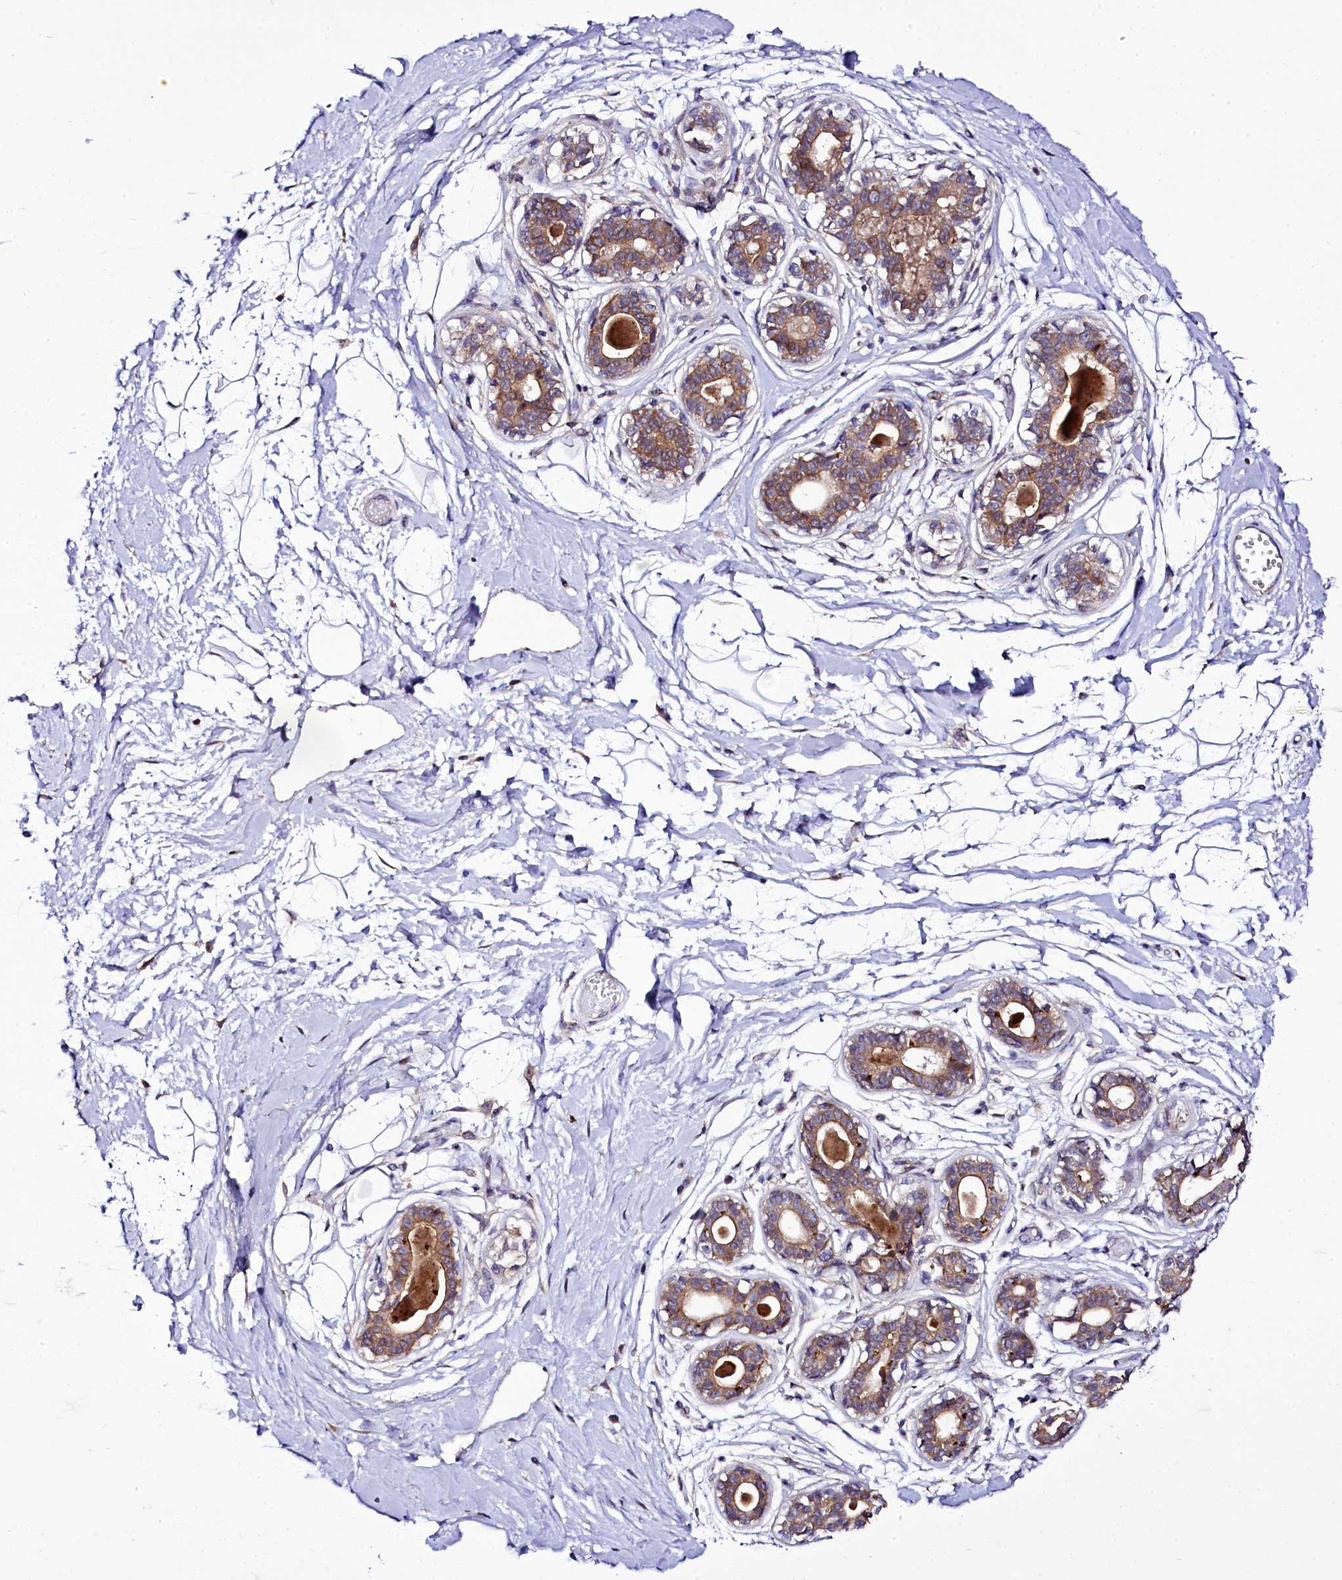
{"staining": {"intensity": "negative", "quantity": "none", "location": "none"}, "tissue": "breast", "cell_type": "Adipocytes", "image_type": "normal", "snomed": [{"axis": "morphology", "description": "Normal tissue, NOS"}, {"axis": "topography", "description": "Breast"}], "caption": "An immunohistochemistry (IHC) image of normal breast is shown. There is no staining in adipocytes of breast. Brightfield microscopy of immunohistochemistry stained with DAB (brown) and hematoxylin (blue), captured at high magnification.", "gene": "ZC3H12C", "patient": {"sex": "female", "age": 45}}